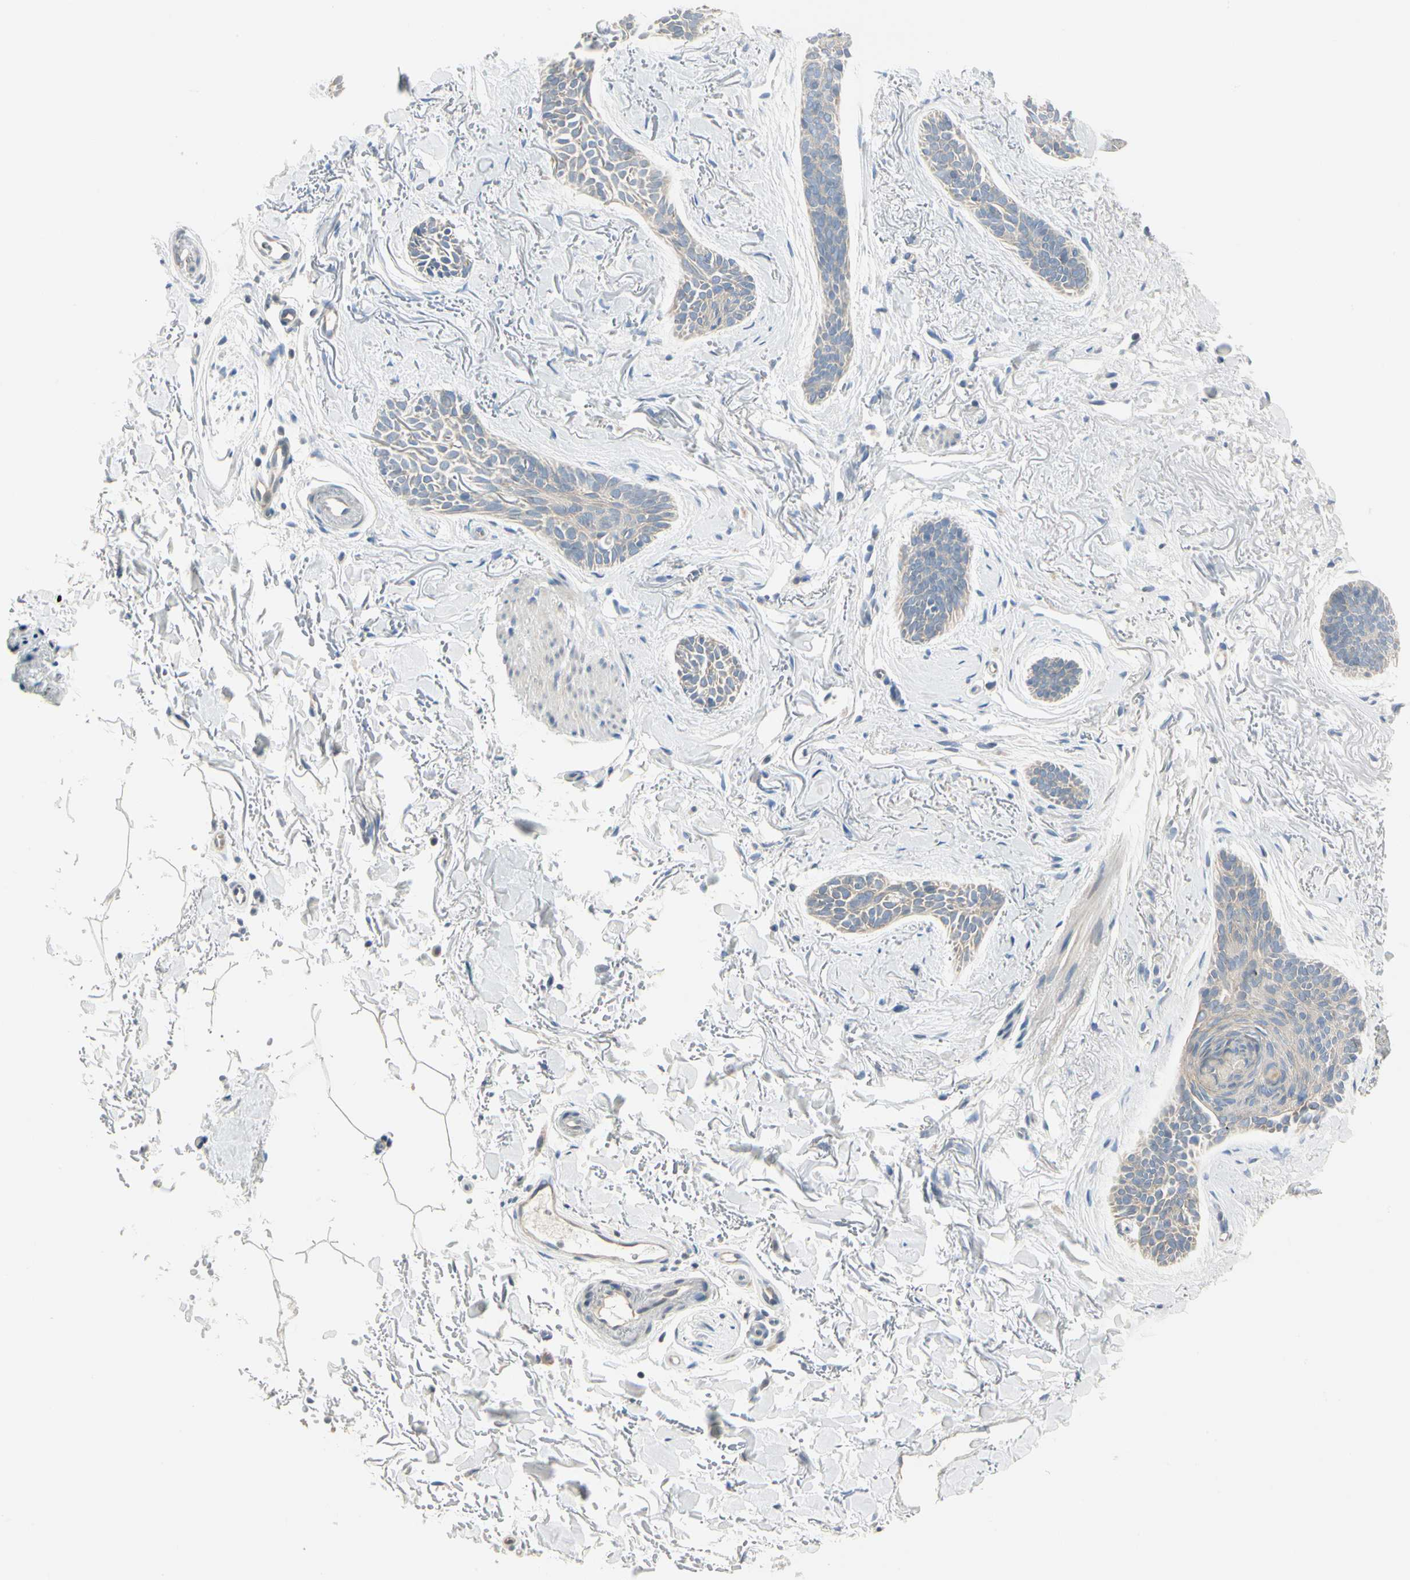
{"staining": {"intensity": "weak", "quantity": "25%-75%", "location": "cytoplasmic/membranous"}, "tissue": "skin cancer", "cell_type": "Tumor cells", "image_type": "cancer", "snomed": [{"axis": "morphology", "description": "Basal cell carcinoma"}, {"axis": "topography", "description": "Skin"}], "caption": "An image of skin cancer stained for a protein exhibits weak cytoplasmic/membranous brown staining in tumor cells.", "gene": "SPINK4", "patient": {"sex": "female", "age": 84}}